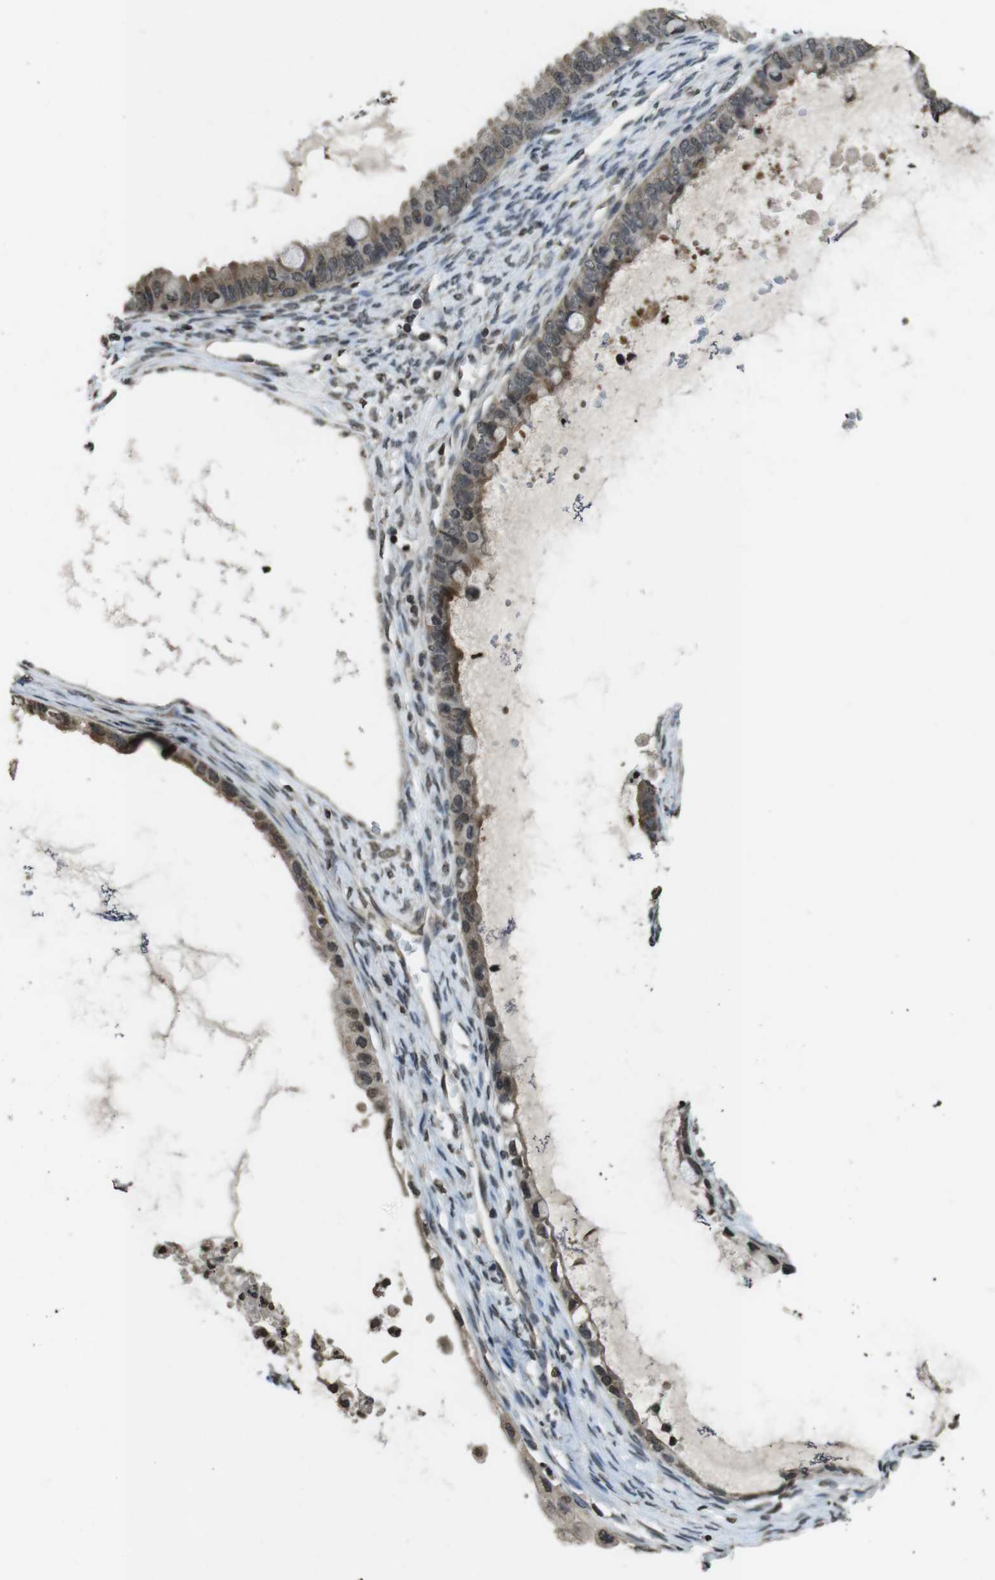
{"staining": {"intensity": "strong", "quantity": "<25%", "location": "nuclear"}, "tissue": "ovarian cancer", "cell_type": "Tumor cells", "image_type": "cancer", "snomed": [{"axis": "morphology", "description": "Cystadenocarcinoma, mucinous, NOS"}, {"axis": "topography", "description": "Ovary"}], "caption": "Immunohistochemical staining of ovarian cancer reveals medium levels of strong nuclear staining in about <25% of tumor cells.", "gene": "MAF", "patient": {"sex": "female", "age": 80}}